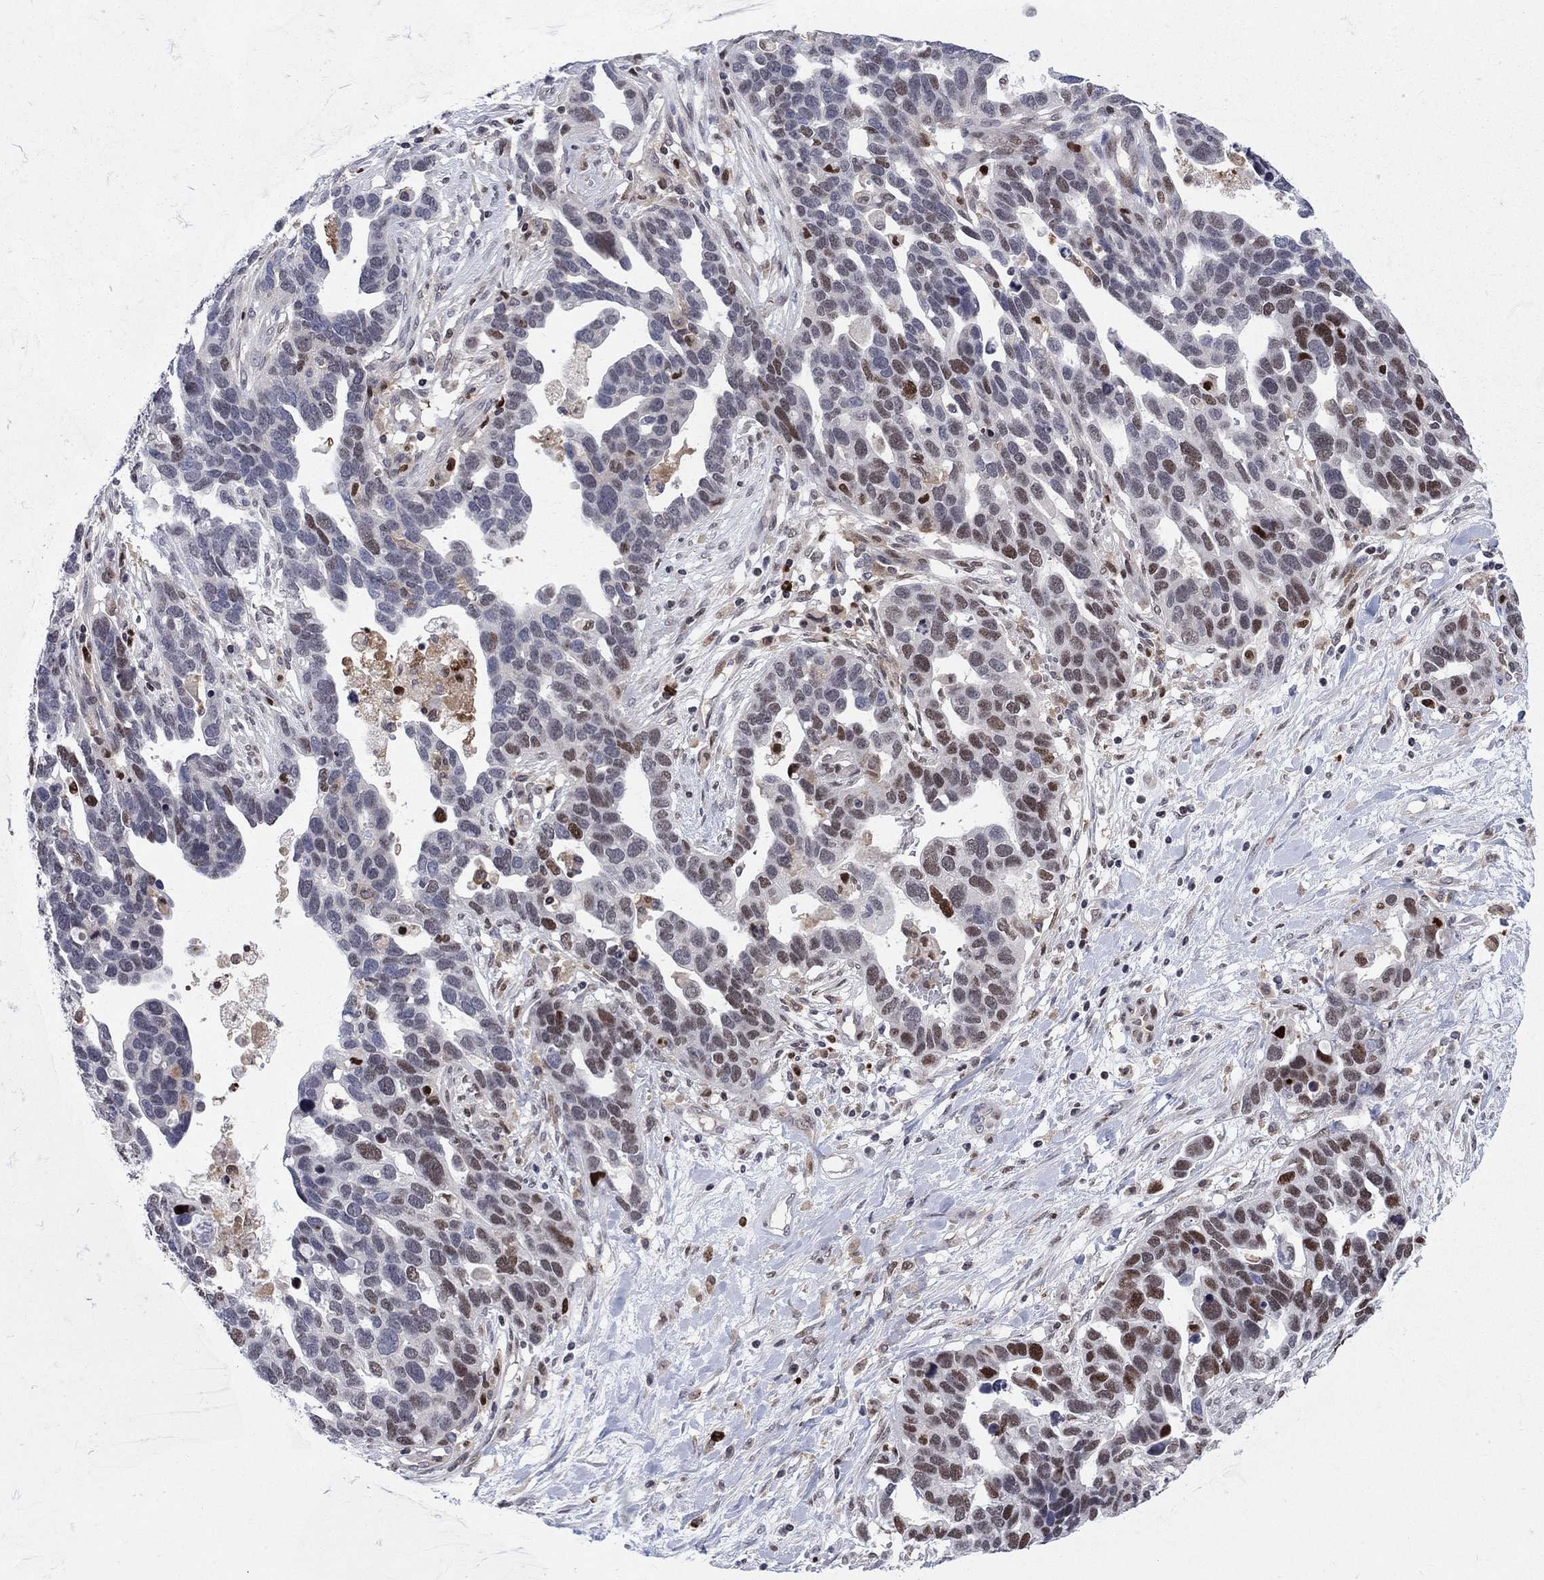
{"staining": {"intensity": "strong", "quantity": "<25%", "location": "nuclear"}, "tissue": "ovarian cancer", "cell_type": "Tumor cells", "image_type": "cancer", "snomed": [{"axis": "morphology", "description": "Cystadenocarcinoma, serous, NOS"}, {"axis": "topography", "description": "Ovary"}], "caption": "About <25% of tumor cells in ovarian serous cystadenocarcinoma show strong nuclear protein staining as visualized by brown immunohistochemical staining.", "gene": "ZNHIT3", "patient": {"sex": "female", "age": 54}}